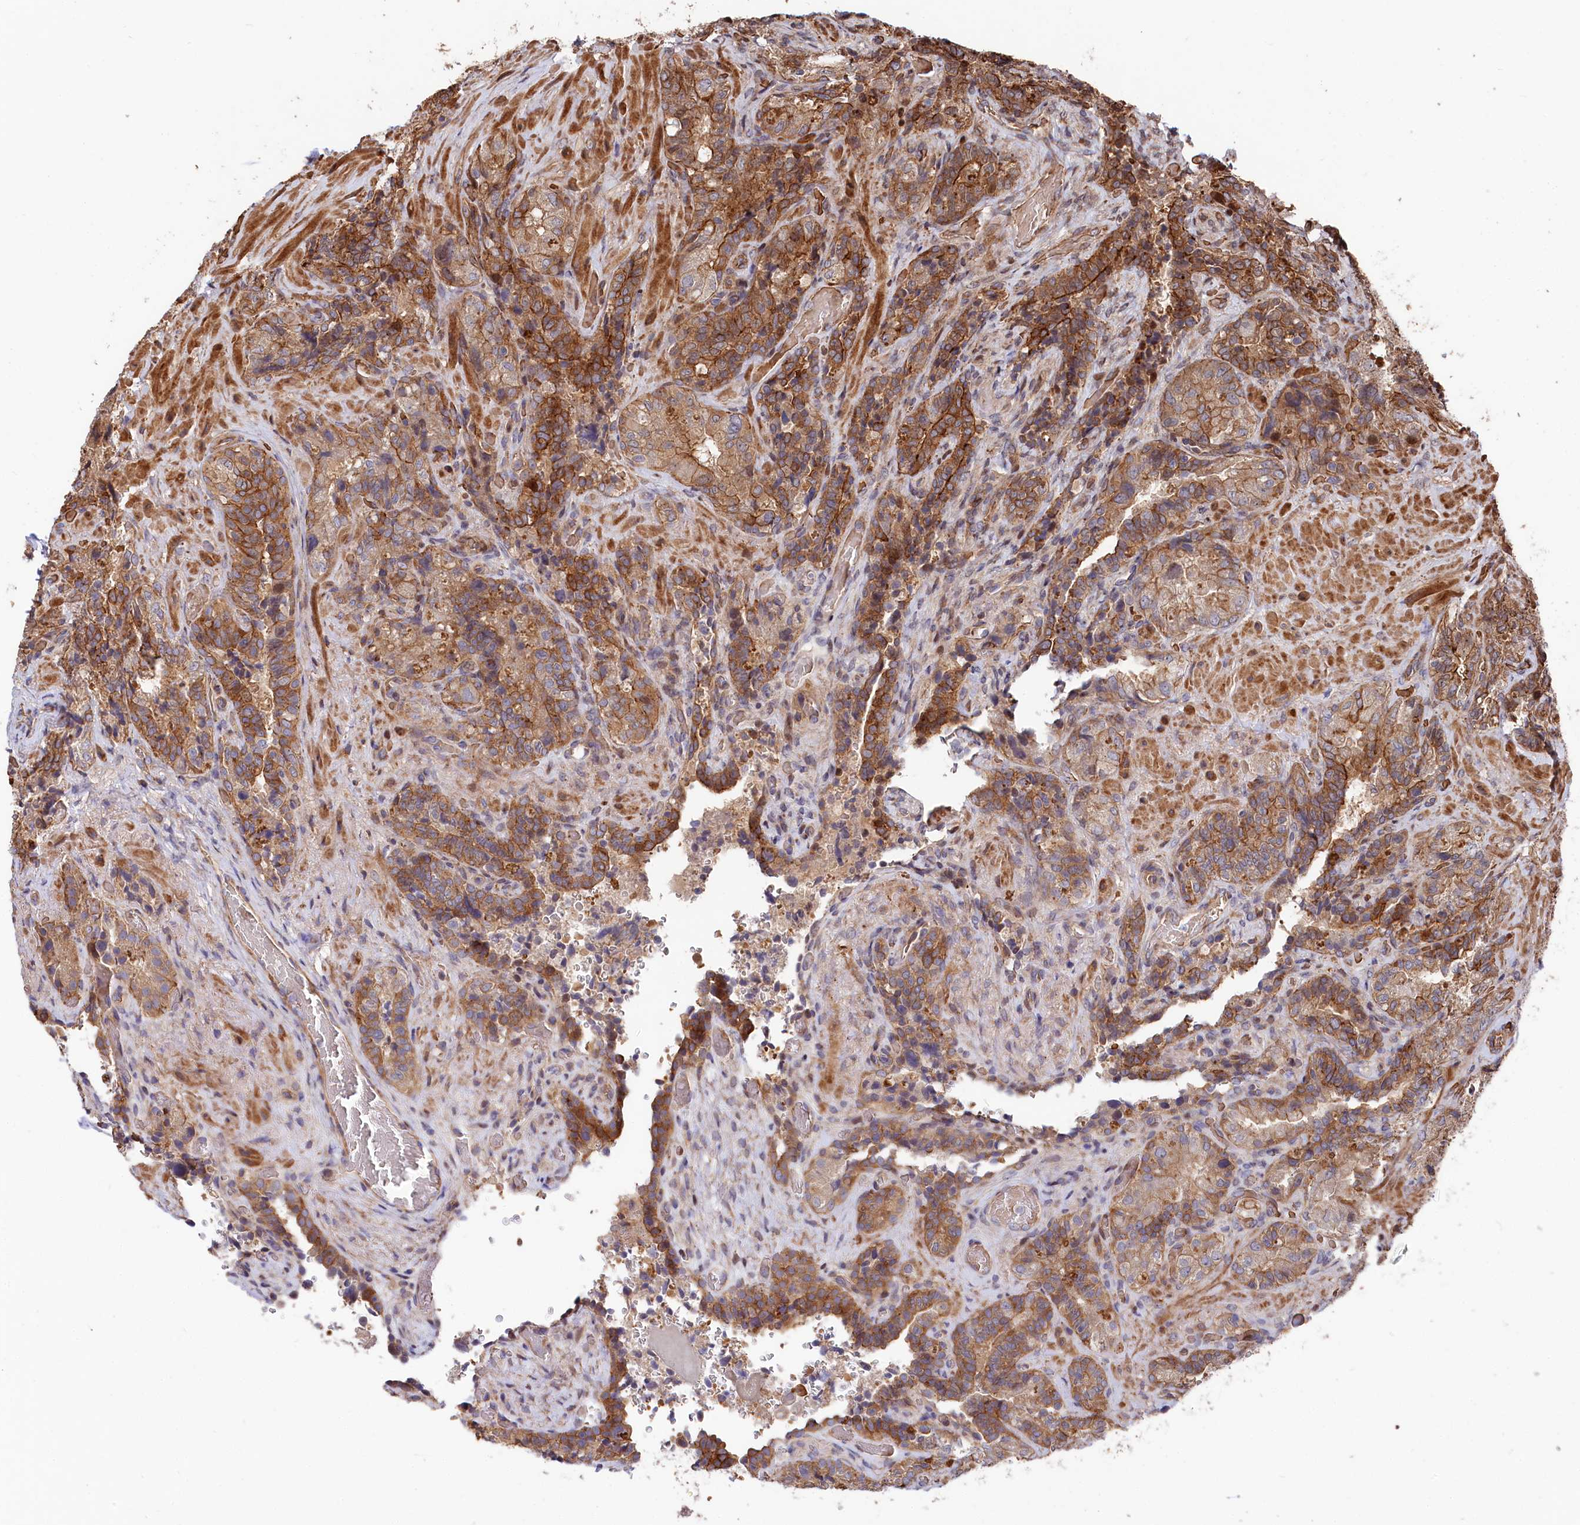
{"staining": {"intensity": "strong", "quantity": "25%-75%", "location": "cytoplasmic/membranous"}, "tissue": "seminal vesicle", "cell_type": "Glandular cells", "image_type": "normal", "snomed": [{"axis": "morphology", "description": "Normal tissue, NOS"}, {"axis": "topography", "description": "Prostate and seminal vesicle, NOS"}, {"axis": "topography", "description": "Prostate"}, {"axis": "topography", "description": "Seminal veicle"}], "caption": "The immunohistochemical stain highlights strong cytoplasmic/membranous expression in glandular cells of benign seminal vesicle. The staining was performed using DAB (3,3'-diaminobenzidine), with brown indicating positive protein expression. Nuclei are stained blue with hematoxylin.", "gene": "TNKS1BP1", "patient": {"sex": "male", "age": 67}}